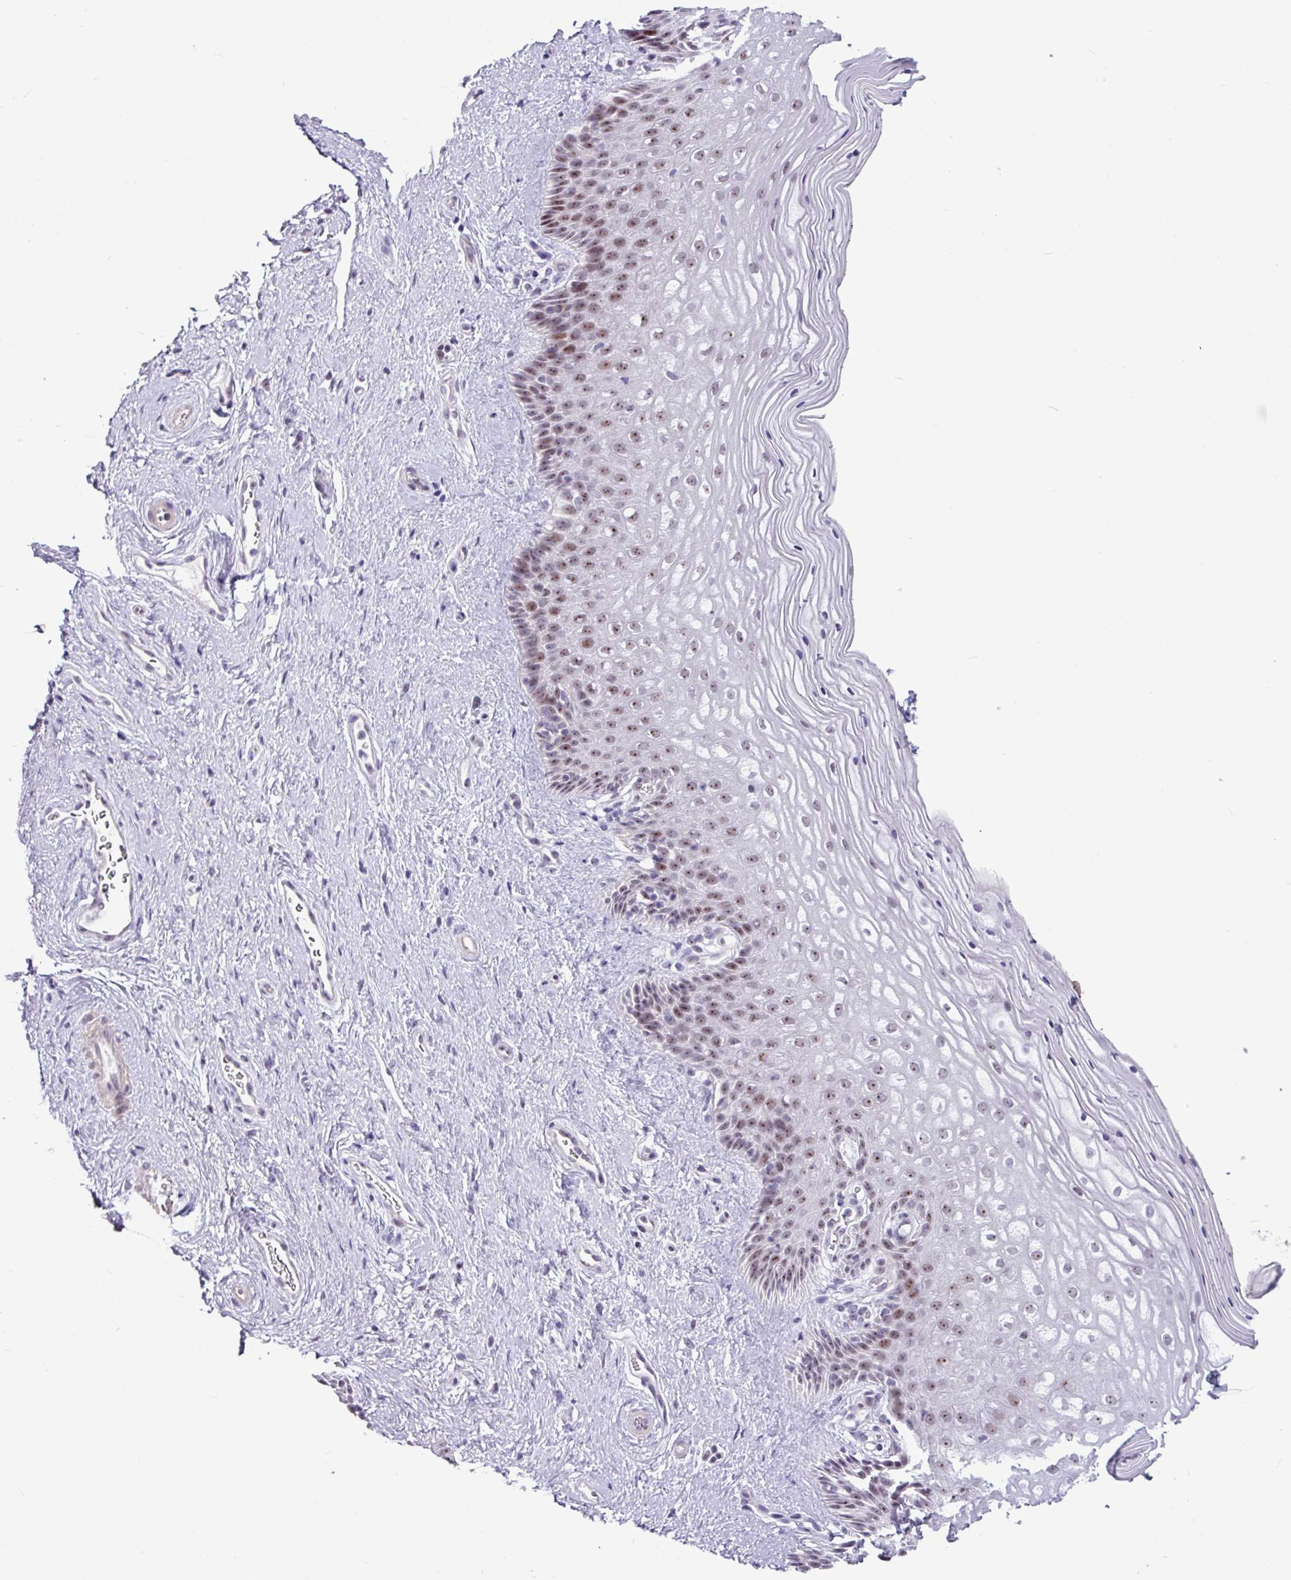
{"staining": {"intensity": "moderate", "quantity": "25%-75%", "location": "nuclear"}, "tissue": "vagina", "cell_type": "Squamous epithelial cells", "image_type": "normal", "snomed": [{"axis": "morphology", "description": "Normal tissue, NOS"}, {"axis": "topography", "description": "Vagina"}], "caption": "Approximately 25%-75% of squamous epithelial cells in unremarkable vagina reveal moderate nuclear protein positivity as visualized by brown immunohistochemical staining.", "gene": "UTP18", "patient": {"sex": "female", "age": 47}}